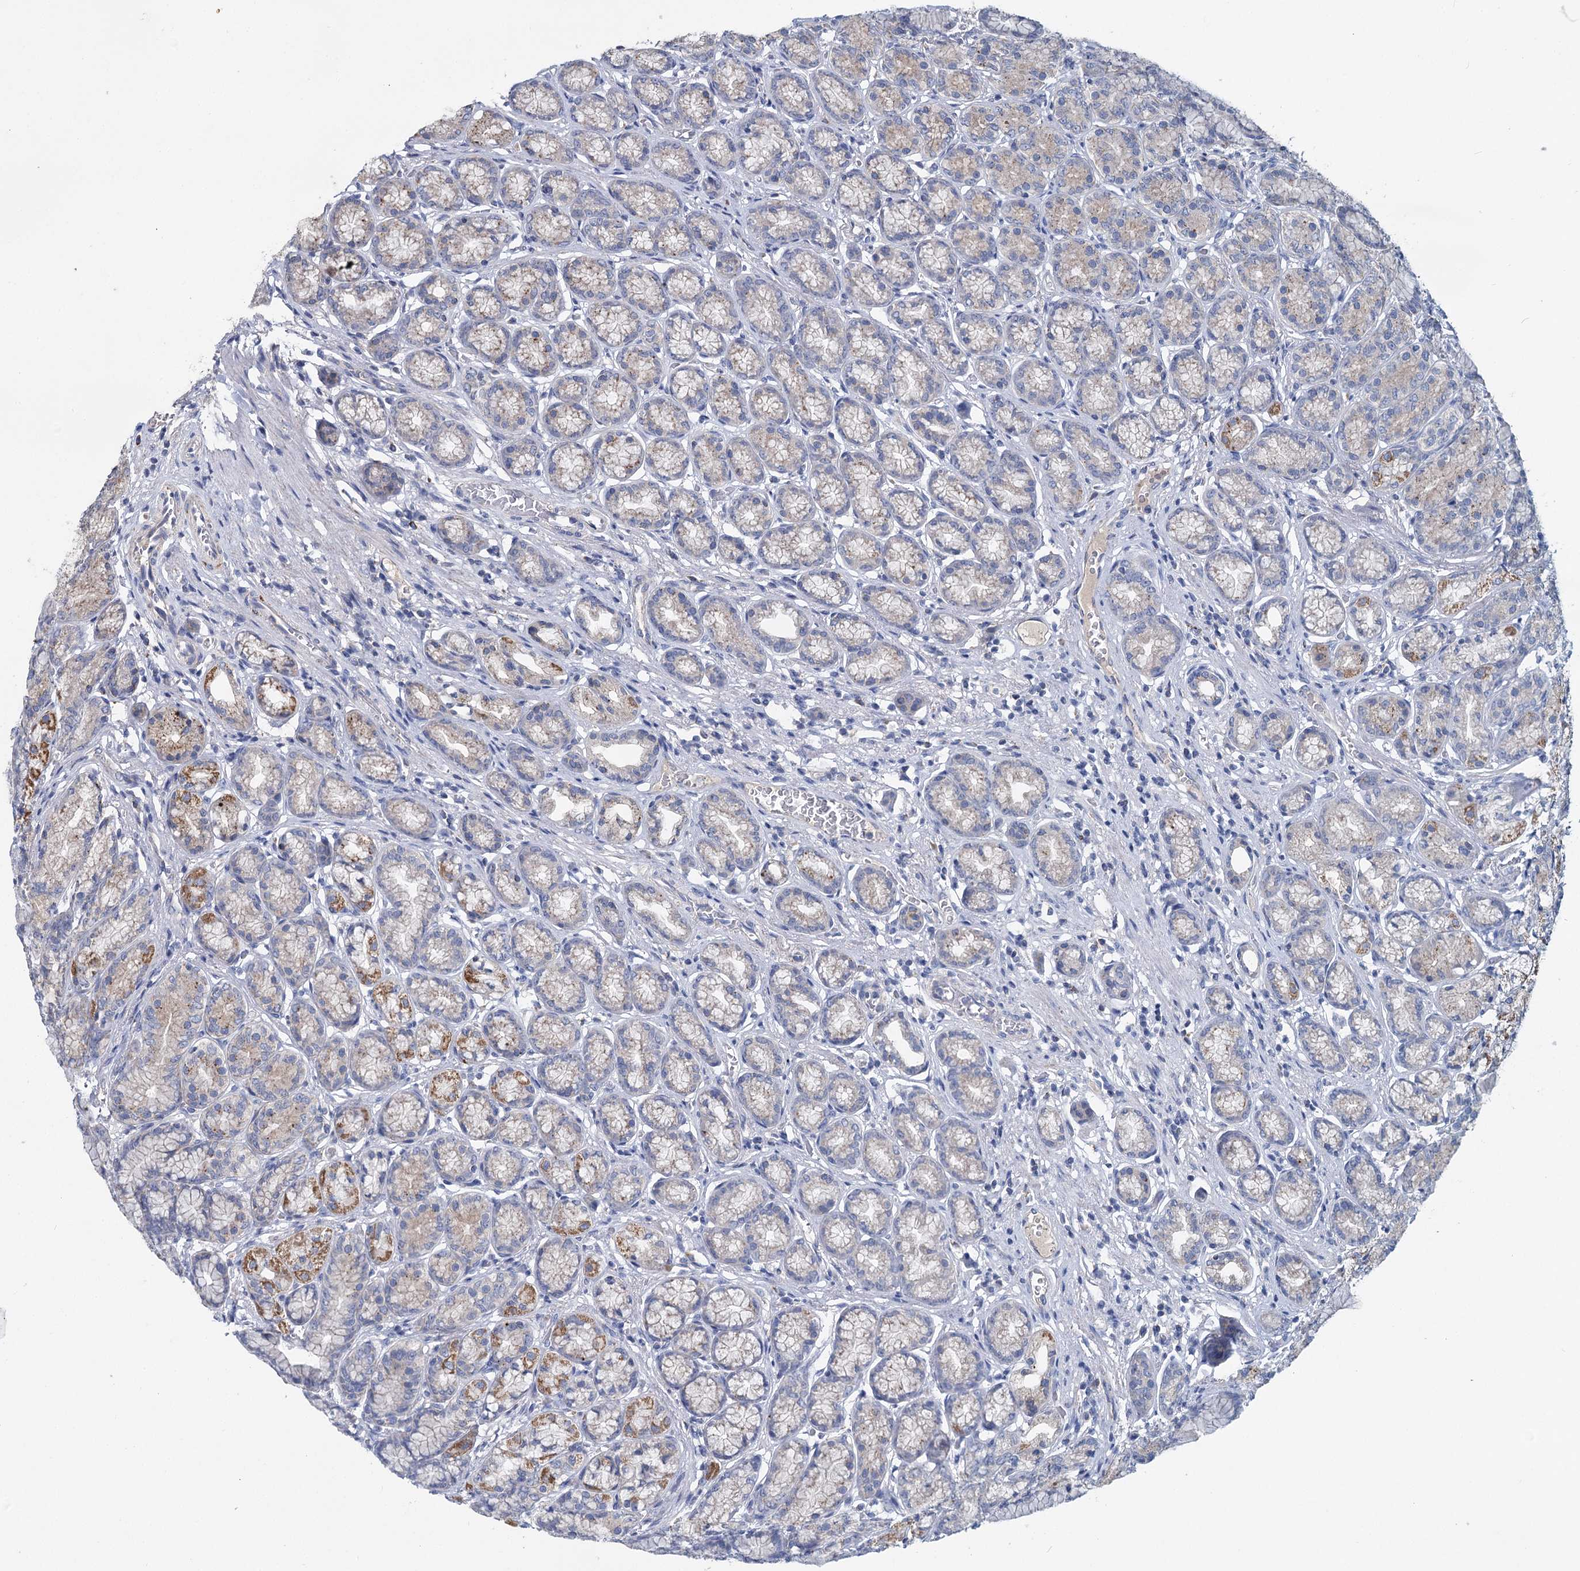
{"staining": {"intensity": "moderate", "quantity": "<25%", "location": "cytoplasmic/membranous"}, "tissue": "stomach", "cell_type": "Glandular cells", "image_type": "normal", "snomed": [{"axis": "morphology", "description": "Normal tissue, NOS"}, {"axis": "morphology", "description": "Adenocarcinoma, NOS"}, {"axis": "morphology", "description": "Adenocarcinoma, High grade"}, {"axis": "topography", "description": "Stomach, upper"}, {"axis": "topography", "description": "Stomach"}], "caption": "DAB (3,3'-diaminobenzidine) immunohistochemical staining of normal stomach displays moderate cytoplasmic/membranous protein staining in approximately <25% of glandular cells.", "gene": "ANKRD16", "patient": {"sex": "female", "age": 65}}